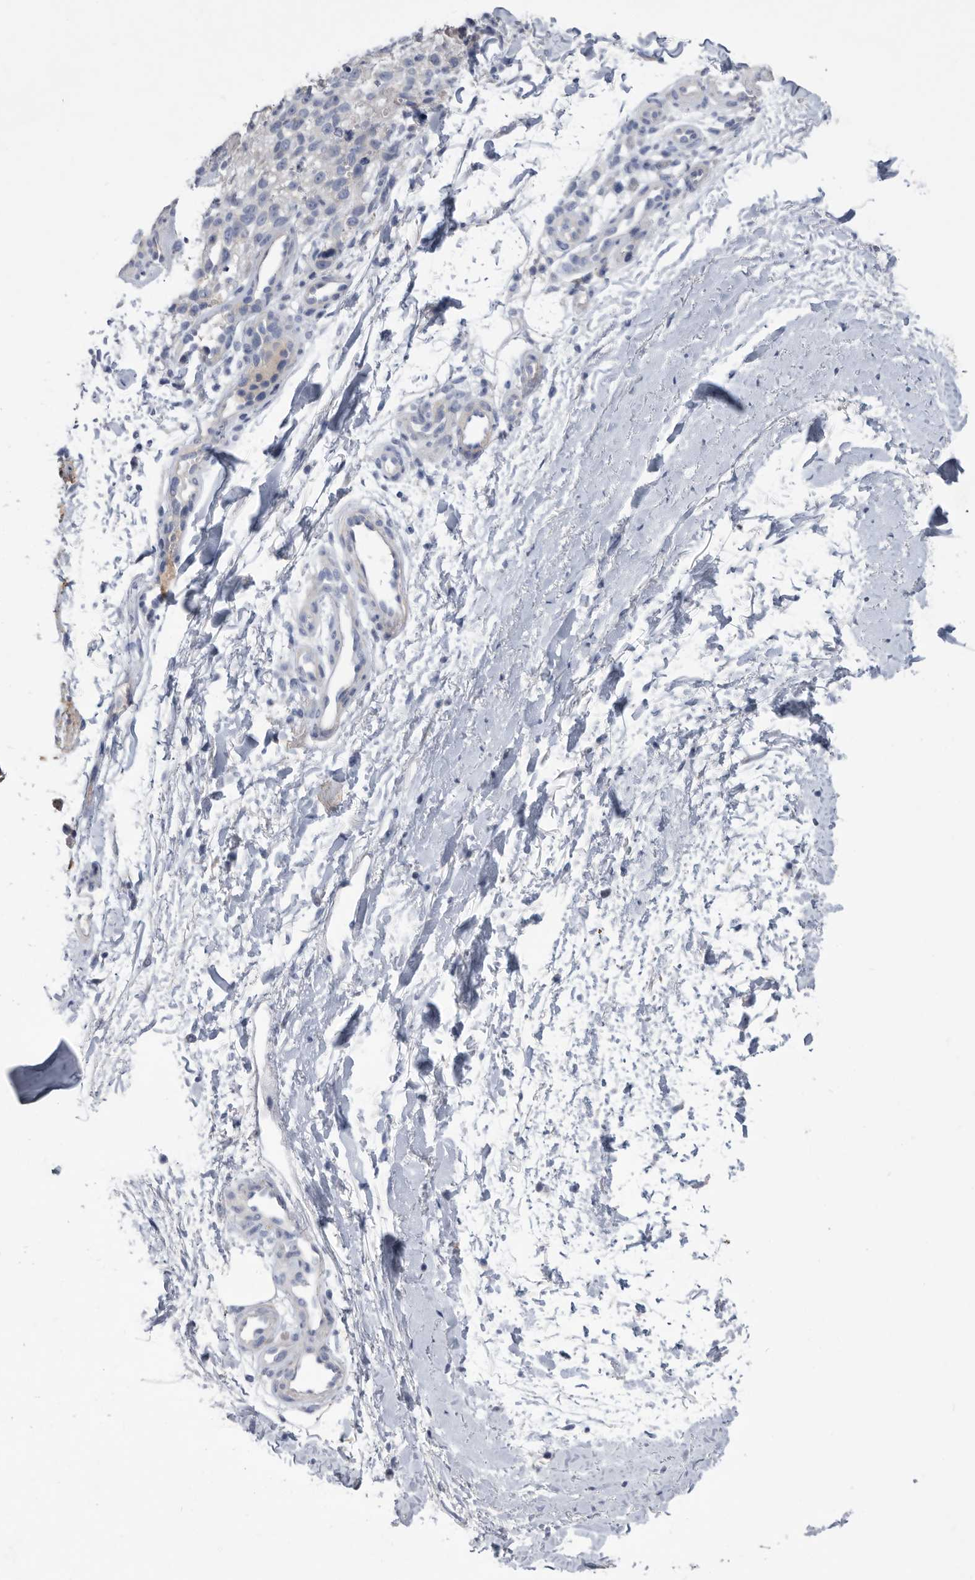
{"staining": {"intensity": "negative", "quantity": "none", "location": "none"}, "tissue": "melanoma", "cell_type": "Tumor cells", "image_type": "cancer", "snomed": [{"axis": "morphology", "description": "Malignant melanoma, Metastatic site"}, {"axis": "topography", "description": "Skin"}], "caption": "Malignant melanoma (metastatic site) was stained to show a protein in brown. There is no significant positivity in tumor cells.", "gene": "BTBD6", "patient": {"sex": "female", "age": 72}}